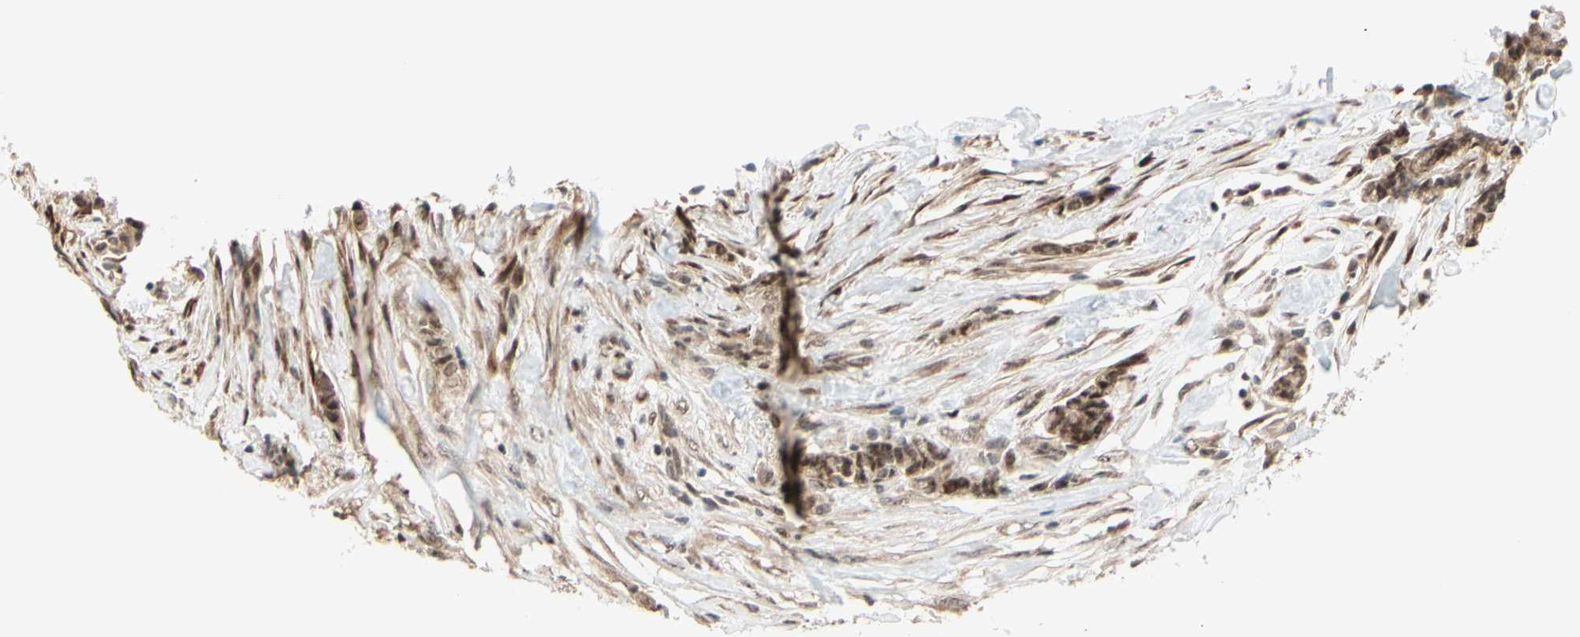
{"staining": {"intensity": "moderate", "quantity": ">75%", "location": "cytoplasmic/membranous,nuclear"}, "tissue": "breast cancer", "cell_type": "Tumor cells", "image_type": "cancer", "snomed": [{"axis": "morphology", "description": "Duct carcinoma"}, {"axis": "topography", "description": "Breast"}], "caption": "Moderate cytoplasmic/membranous and nuclear protein expression is present in approximately >75% of tumor cells in breast infiltrating ductal carcinoma.", "gene": "BRMS1", "patient": {"sex": "female", "age": 40}}